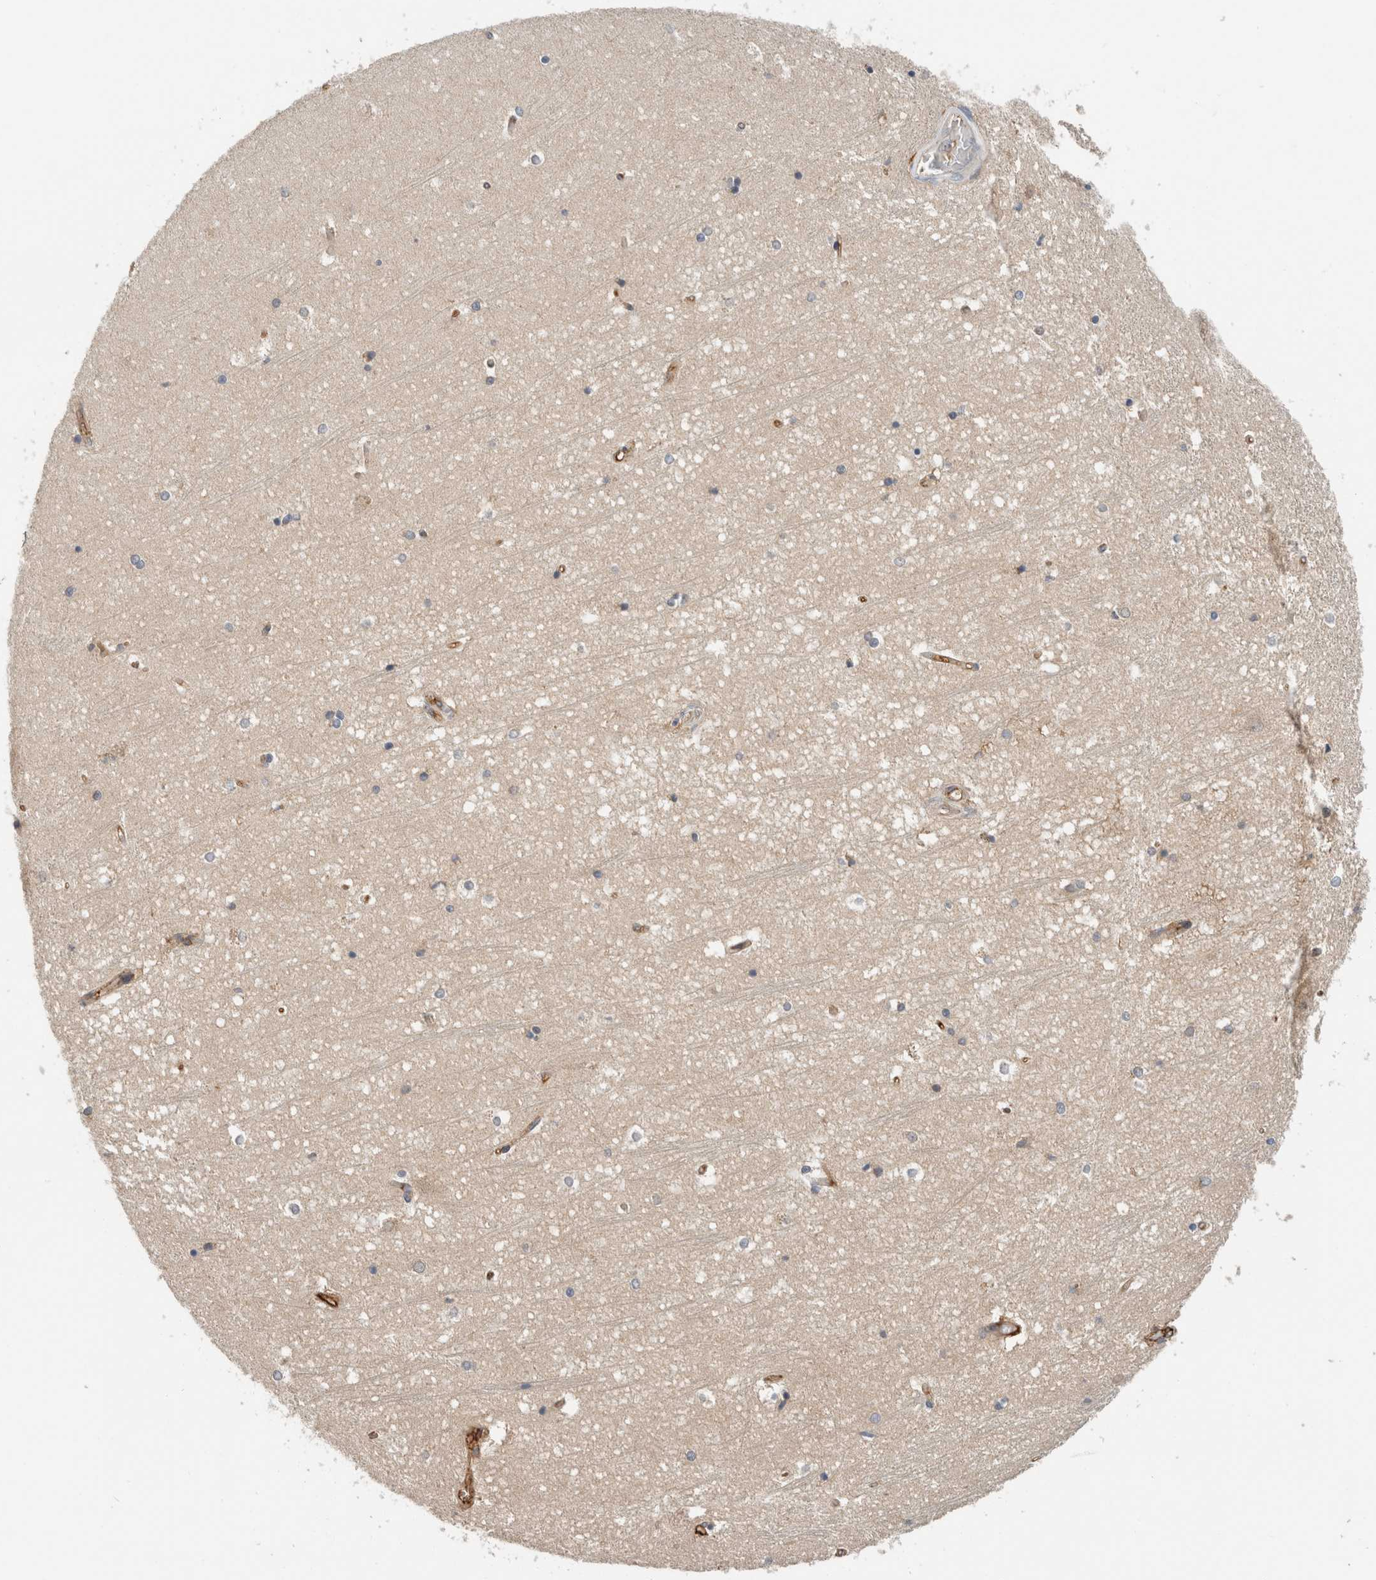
{"staining": {"intensity": "negative", "quantity": "none", "location": "none"}, "tissue": "hippocampus", "cell_type": "Glial cells", "image_type": "normal", "snomed": [{"axis": "morphology", "description": "Normal tissue, NOS"}, {"axis": "topography", "description": "Hippocampus"}], "caption": "Immunohistochemistry (IHC) histopathology image of unremarkable human hippocampus stained for a protein (brown), which exhibits no expression in glial cells.", "gene": "PFDN4", "patient": {"sex": "male", "age": 45}}